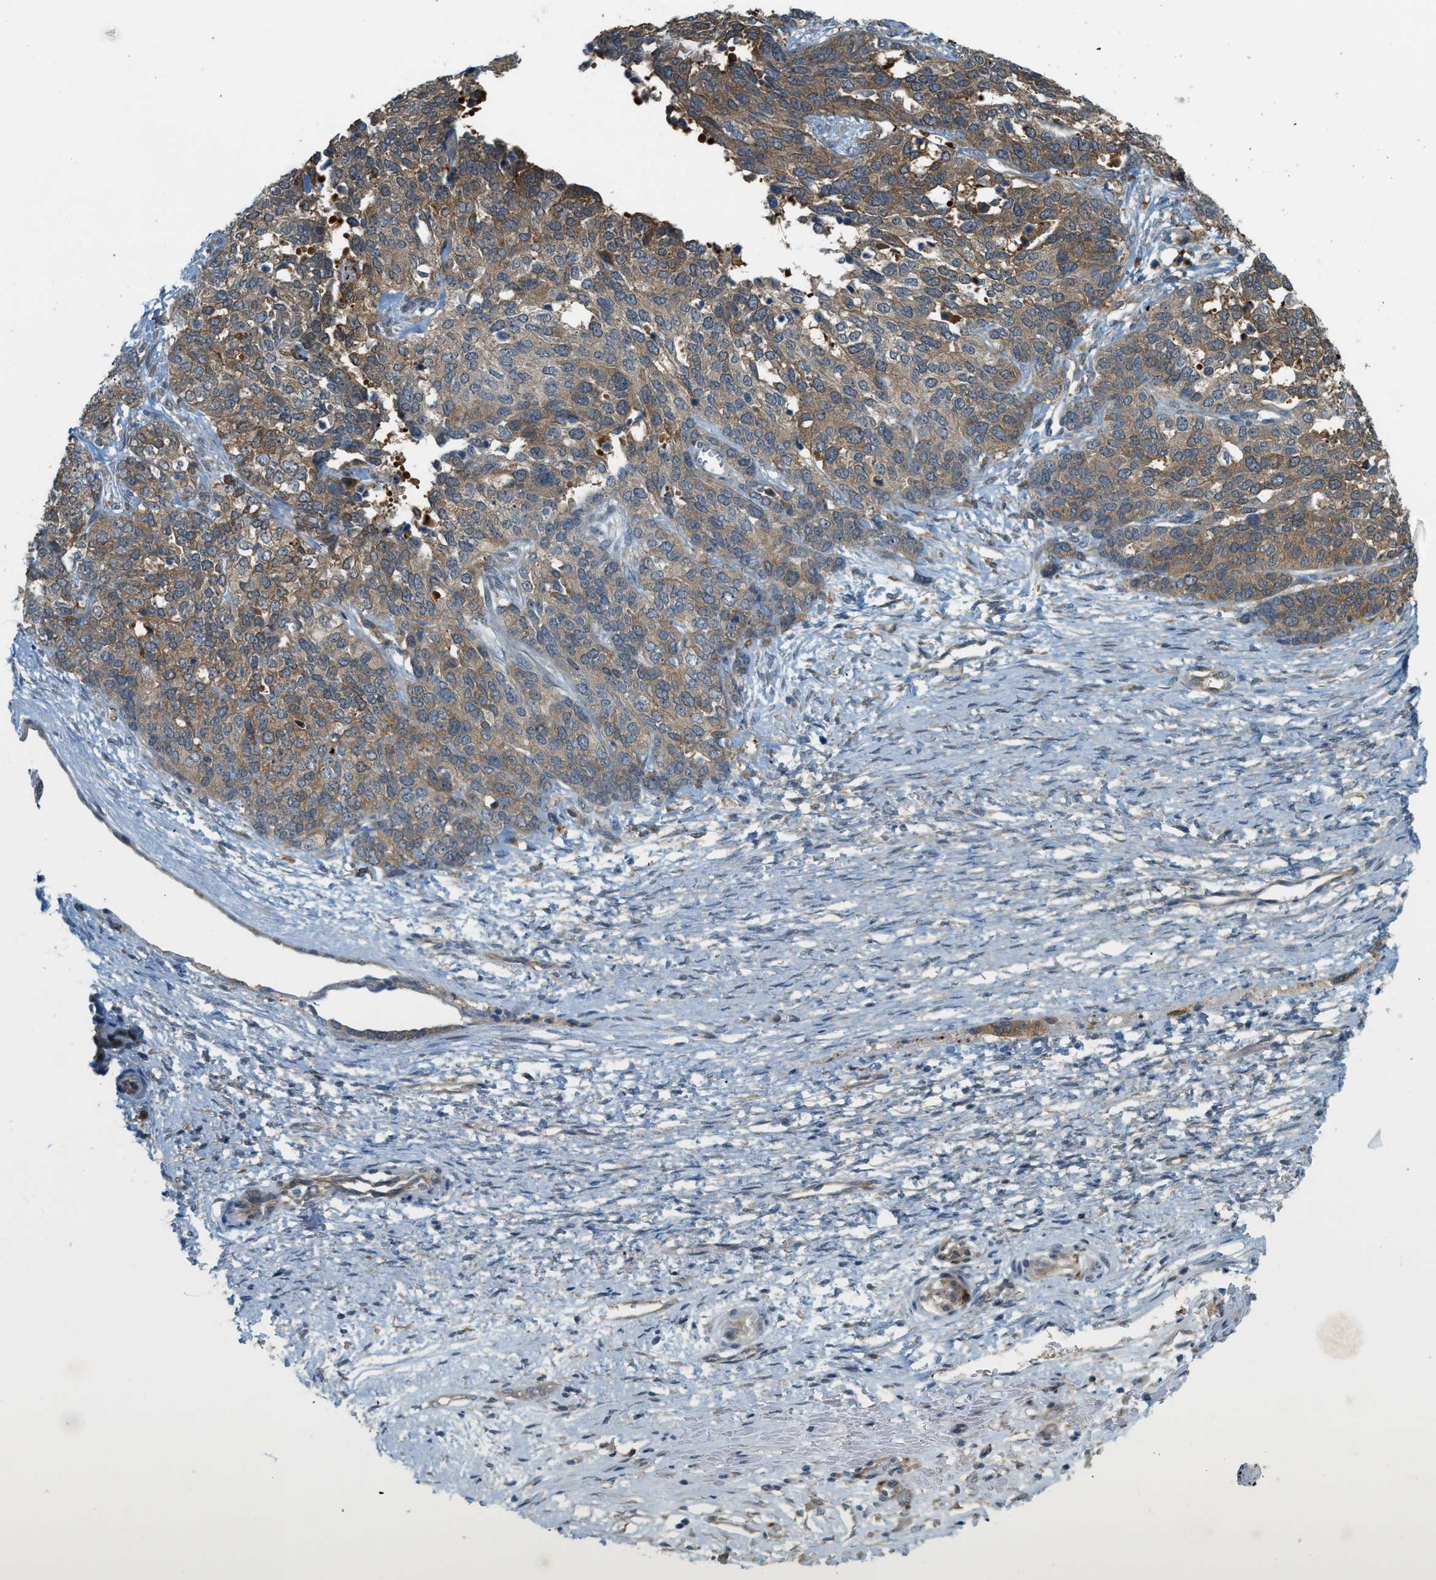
{"staining": {"intensity": "moderate", "quantity": ">75%", "location": "cytoplasmic/membranous"}, "tissue": "ovarian cancer", "cell_type": "Tumor cells", "image_type": "cancer", "snomed": [{"axis": "morphology", "description": "Cystadenocarcinoma, serous, NOS"}, {"axis": "topography", "description": "Ovary"}], "caption": "Immunohistochemical staining of human ovarian serous cystadenocarcinoma reveals medium levels of moderate cytoplasmic/membranous protein expression in about >75% of tumor cells.", "gene": "PDCL3", "patient": {"sex": "female", "age": 44}}